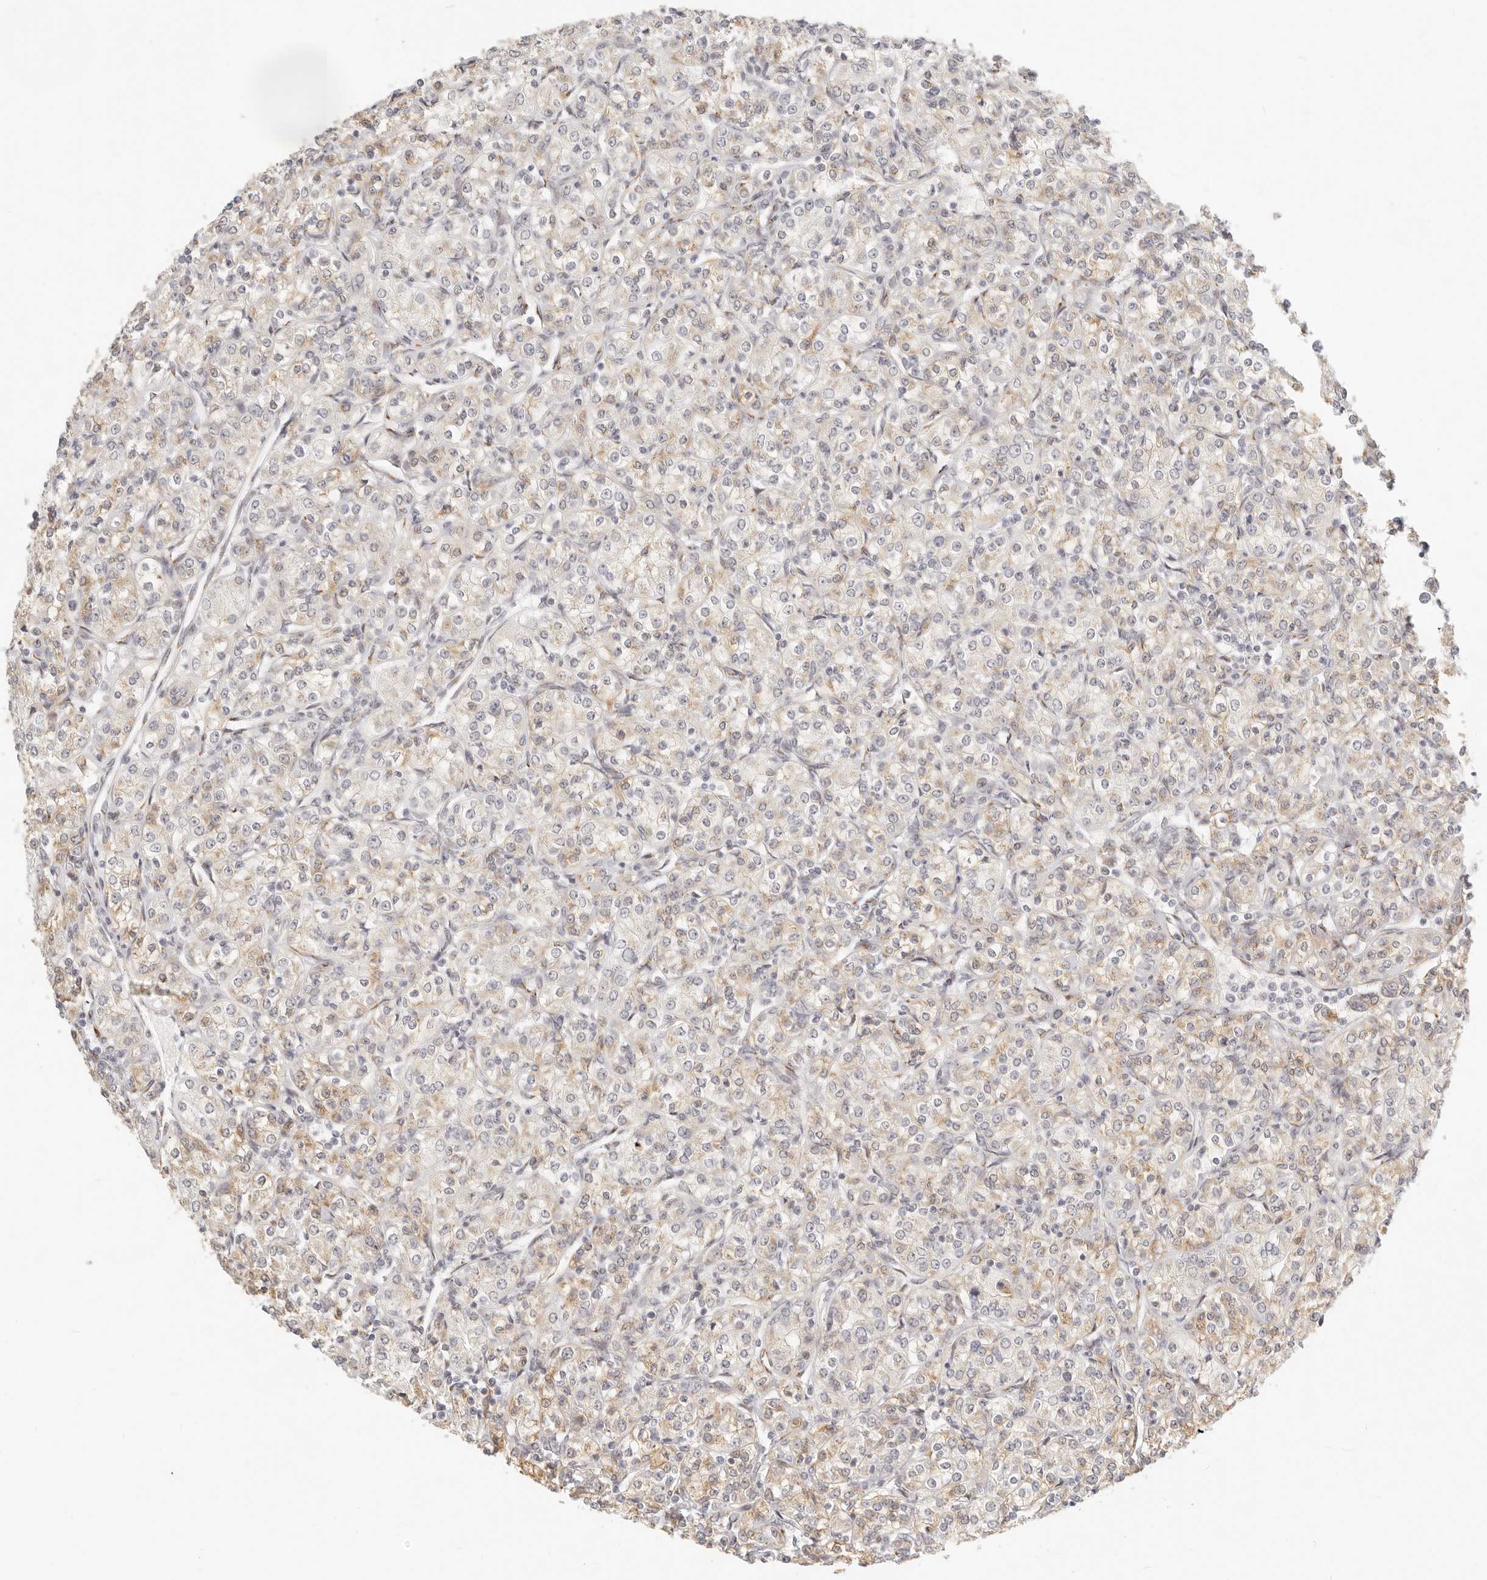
{"staining": {"intensity": "weak", "quantity": ">75%", "location": "cytoplasmic/membranous"}, "tissue": "renal cancer", "cell_type": "Tumor cells", "image_type": "cancer", "snomed": [{"axis": "morphology", "description": "Adenocarcinoma, NOS"}, {"axis": "topography", "description": "Kidney"}], "caption": "Immunohistochemistry (IHC) (DAB) staining of human renal cancer (adenocarcinoma) exhibits weak cytoplasmic/membranous protein staining in approximately >75% of tumor cells.", "gene": "FAM20B", "patient": {"sex": "male", "age": 77}}